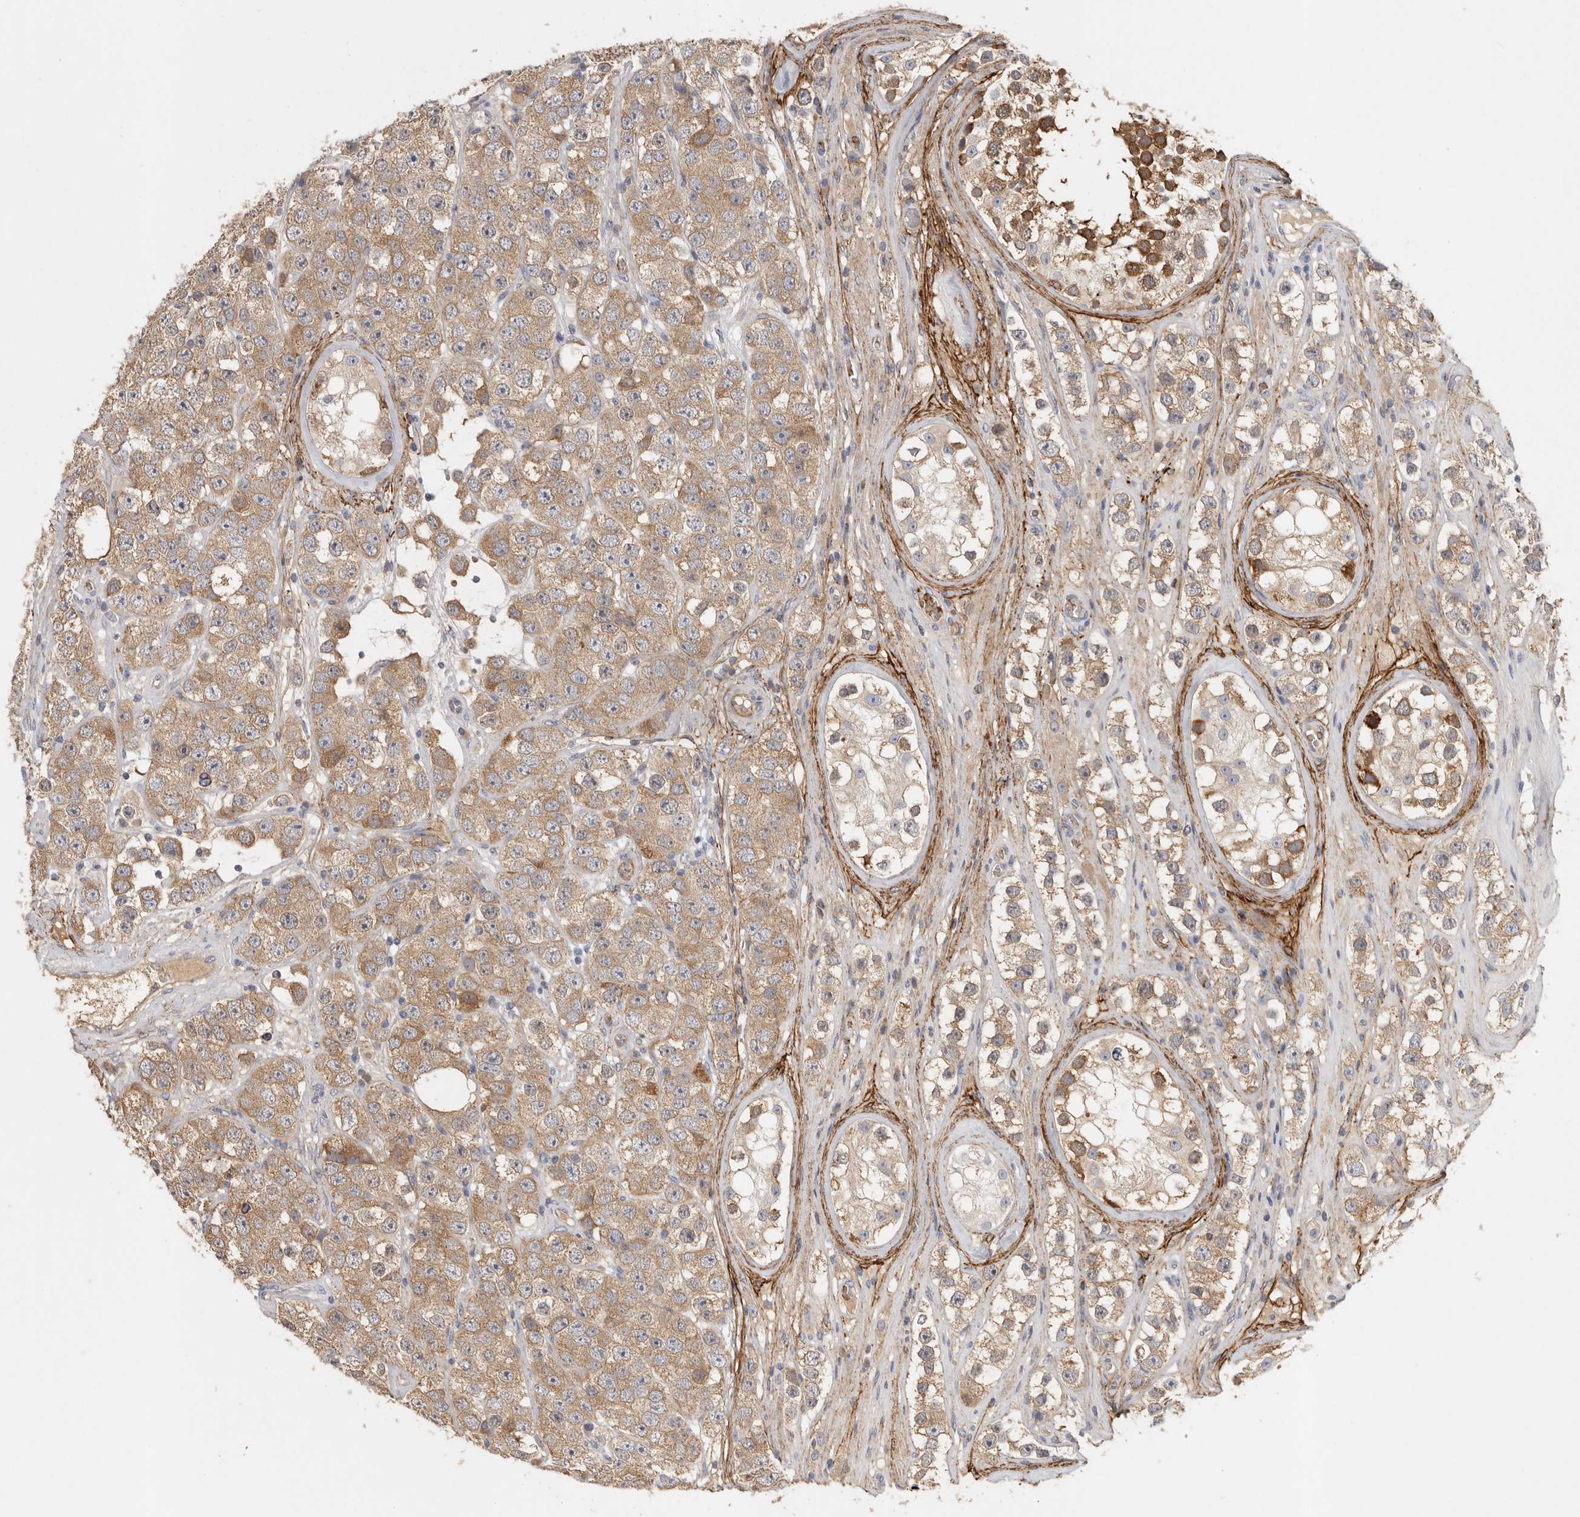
{"staining": {"intensity": "moderate", "quantity": ">75%", "location": "cytoplasmic/membranous"}, "tissue": "testis cancer", "cell_type": "Tumor cells", "image_type": "cancer", "snomed": [{"axis": "morphology", "description": "Seminoma, NOS"}, {"axis": "topography", "description": "Testis"}], "caption": "Immunohistochemistry (IHC) photomicrograph of testis seminoma stained for a protein (brown), which displays medium levels of moderate cytoplasmic/membranous staining in about >75% of tumor cells.", "gene": "CFAP298", "patient": {"sex": "male", "age": 28}}